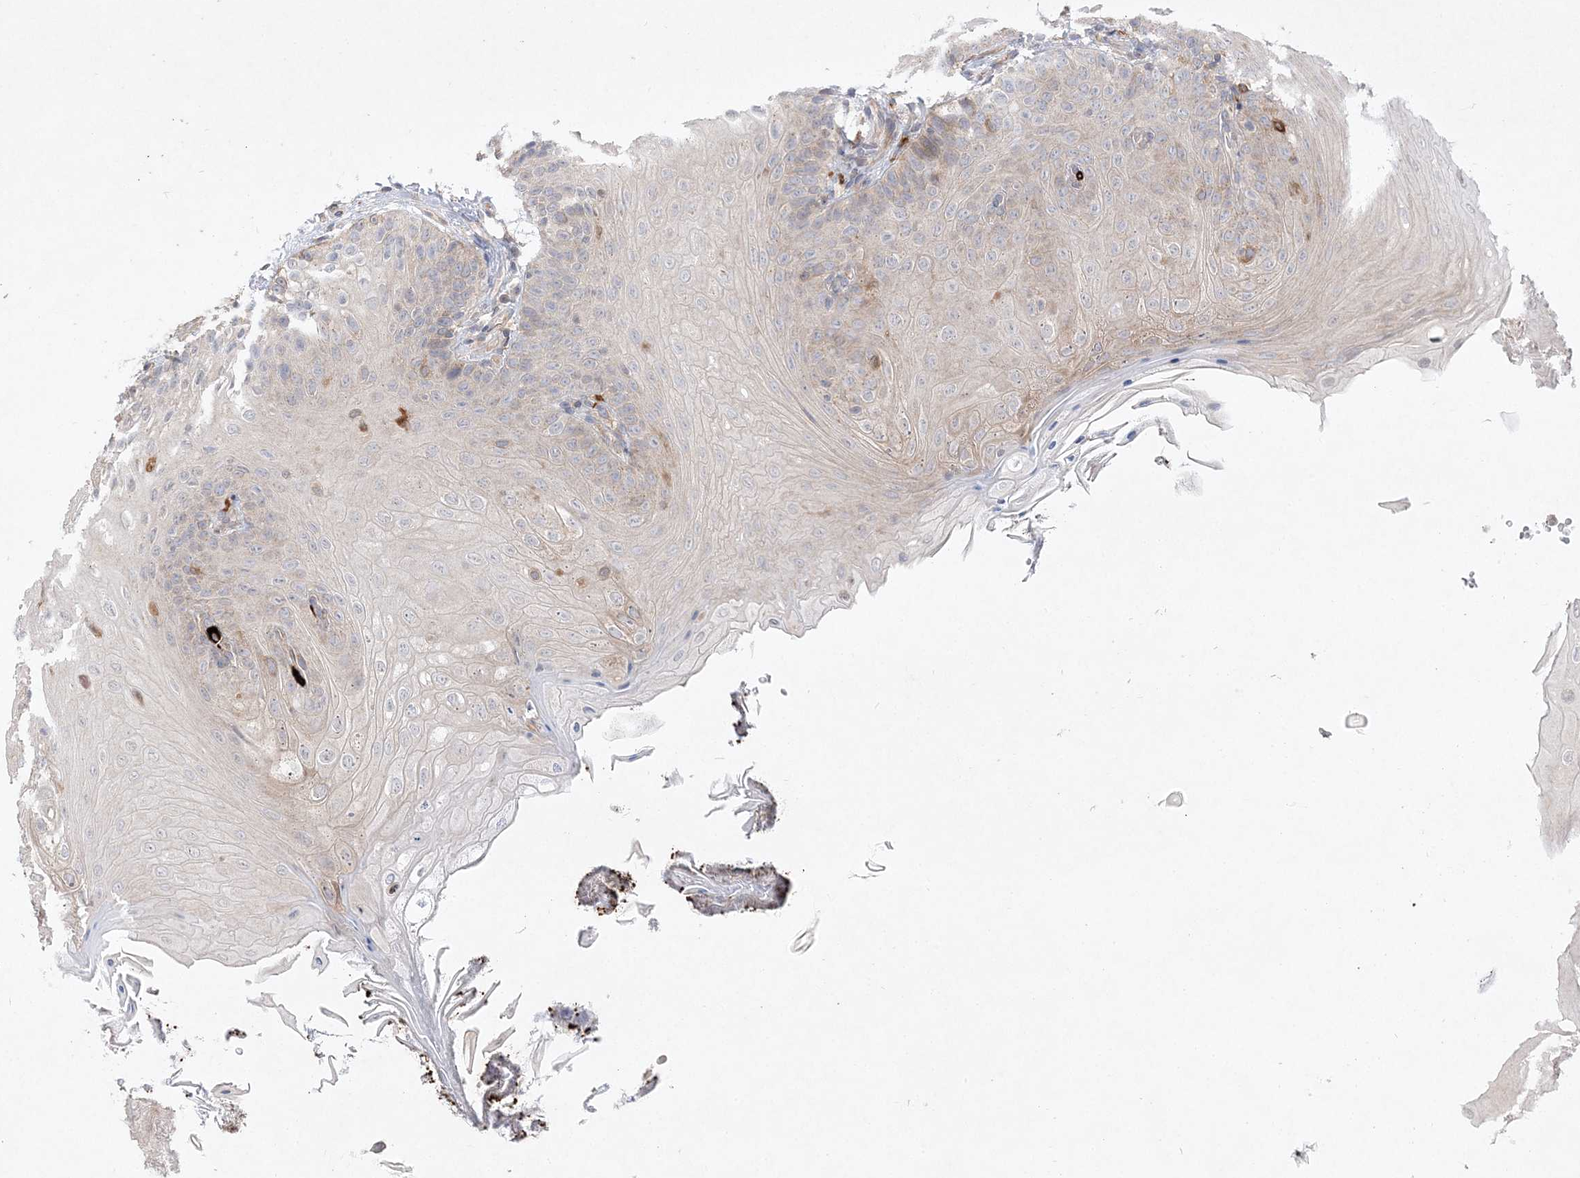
{"staining": {"intensity": "negative", "quantity": "none", "location": "none"}, "tissue": "oral mucosa", "cell_type": "Squamous epithelial cells", "image_type": "normal", "snomed": [{"axis": "morphology", "description": "Normal tissue, NOS"}, {"axis": "topography", "description": "Oral tissue"}], "caption": "The immunohistochemistry (IHC) photomicrograph has no significant positivity in squamous epithelial cells of oral mucosa.", "gene": "CLNK", "patient": {"sex": "female", "age": 68}}